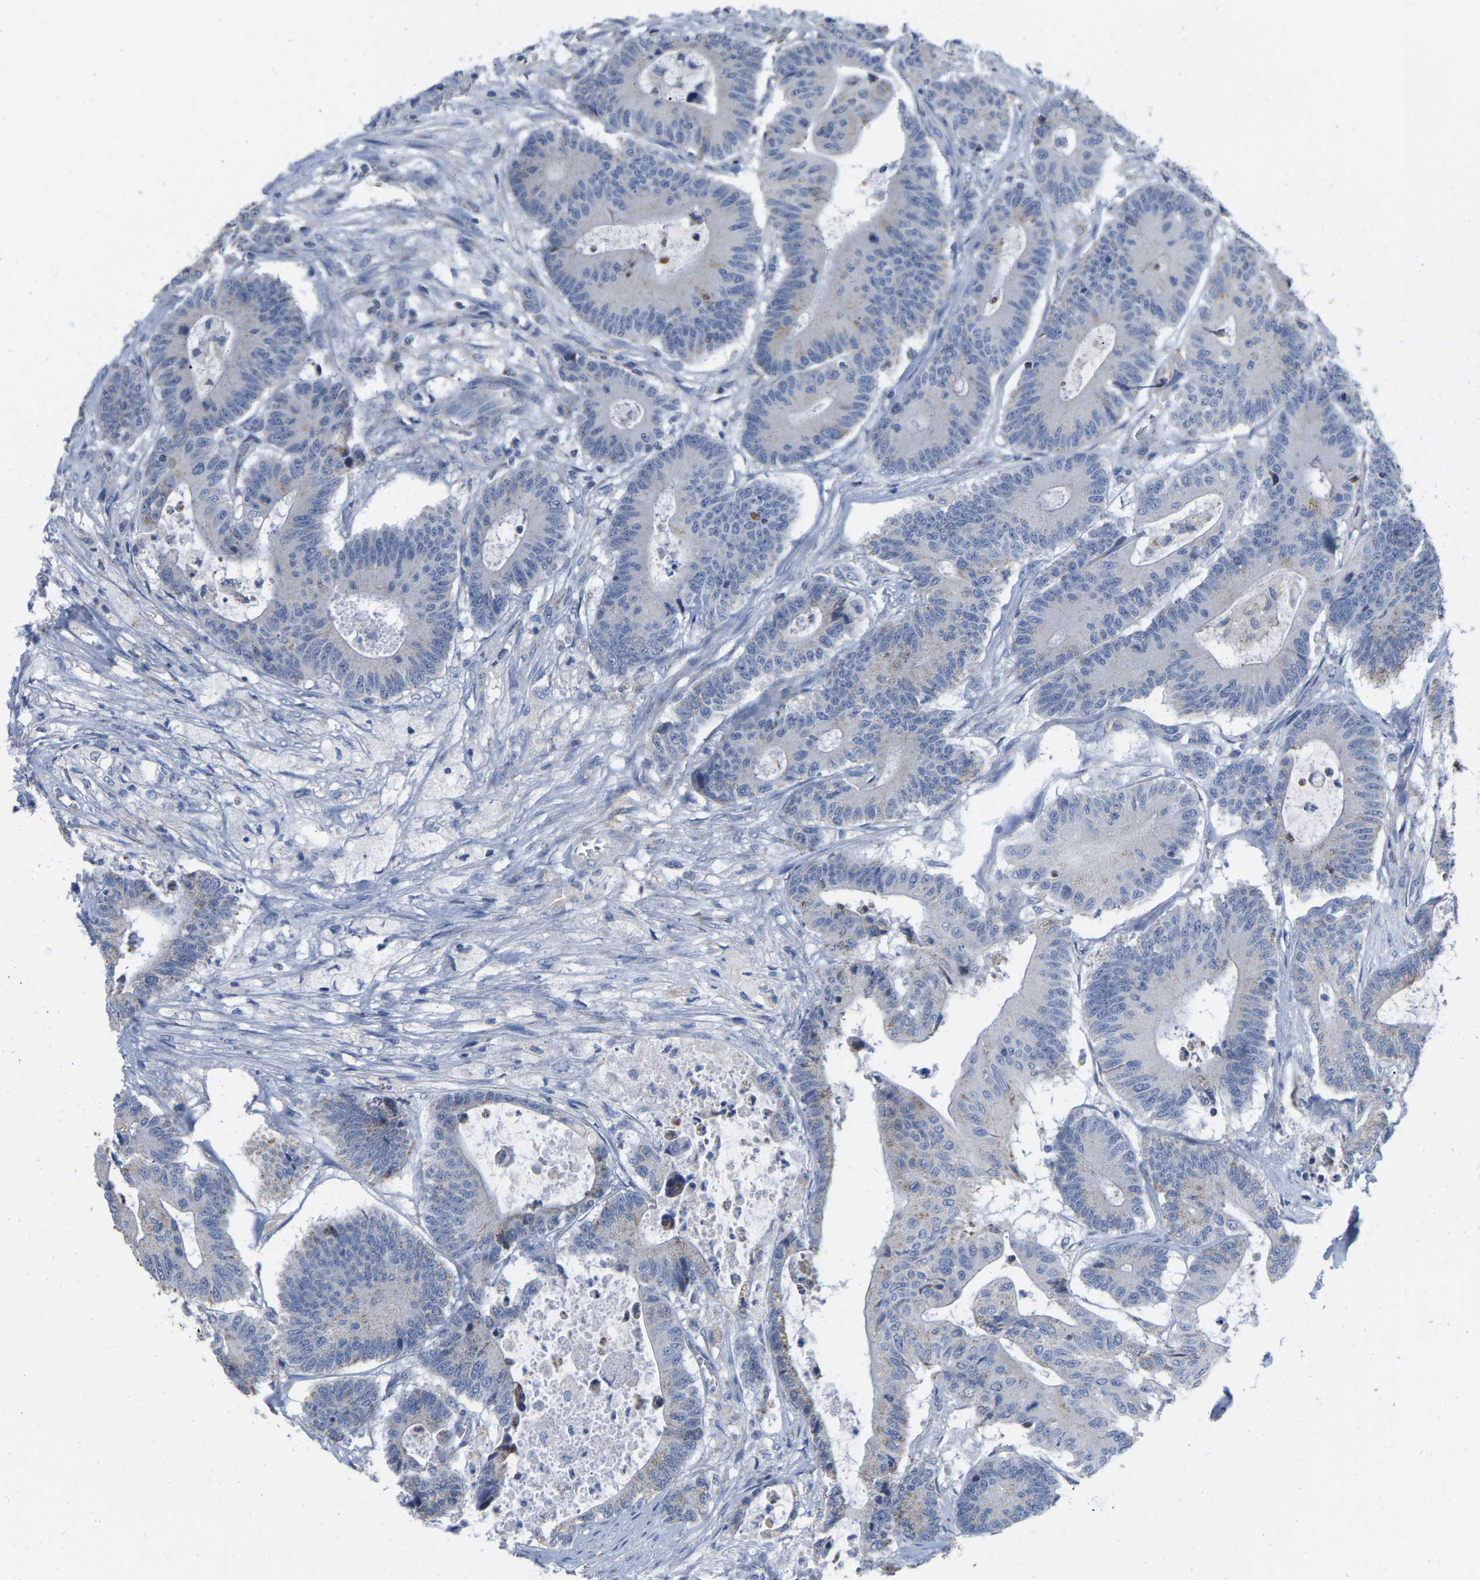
{"staining": {"intensity": "negative", "quantity": "none", "location": "none"}, "tissue": "colorectal cancer", "cell_type": "Tumor cells", "image_type": "cancer", "snomed": [{"axis": "morphology", "description": "Adenocarcinoma, NOS"}, {"axis": "topography", "description": "Colon"}], "caption": "An immunohistochemistry histopathology image of colorectal cancer (adenocarcinoma) is shown. There is no staining in tumor cells of colorectal cancer (adenocarcinoma).", "gene": "CBLB", "patient": {"sex": "female", "age": 84}}